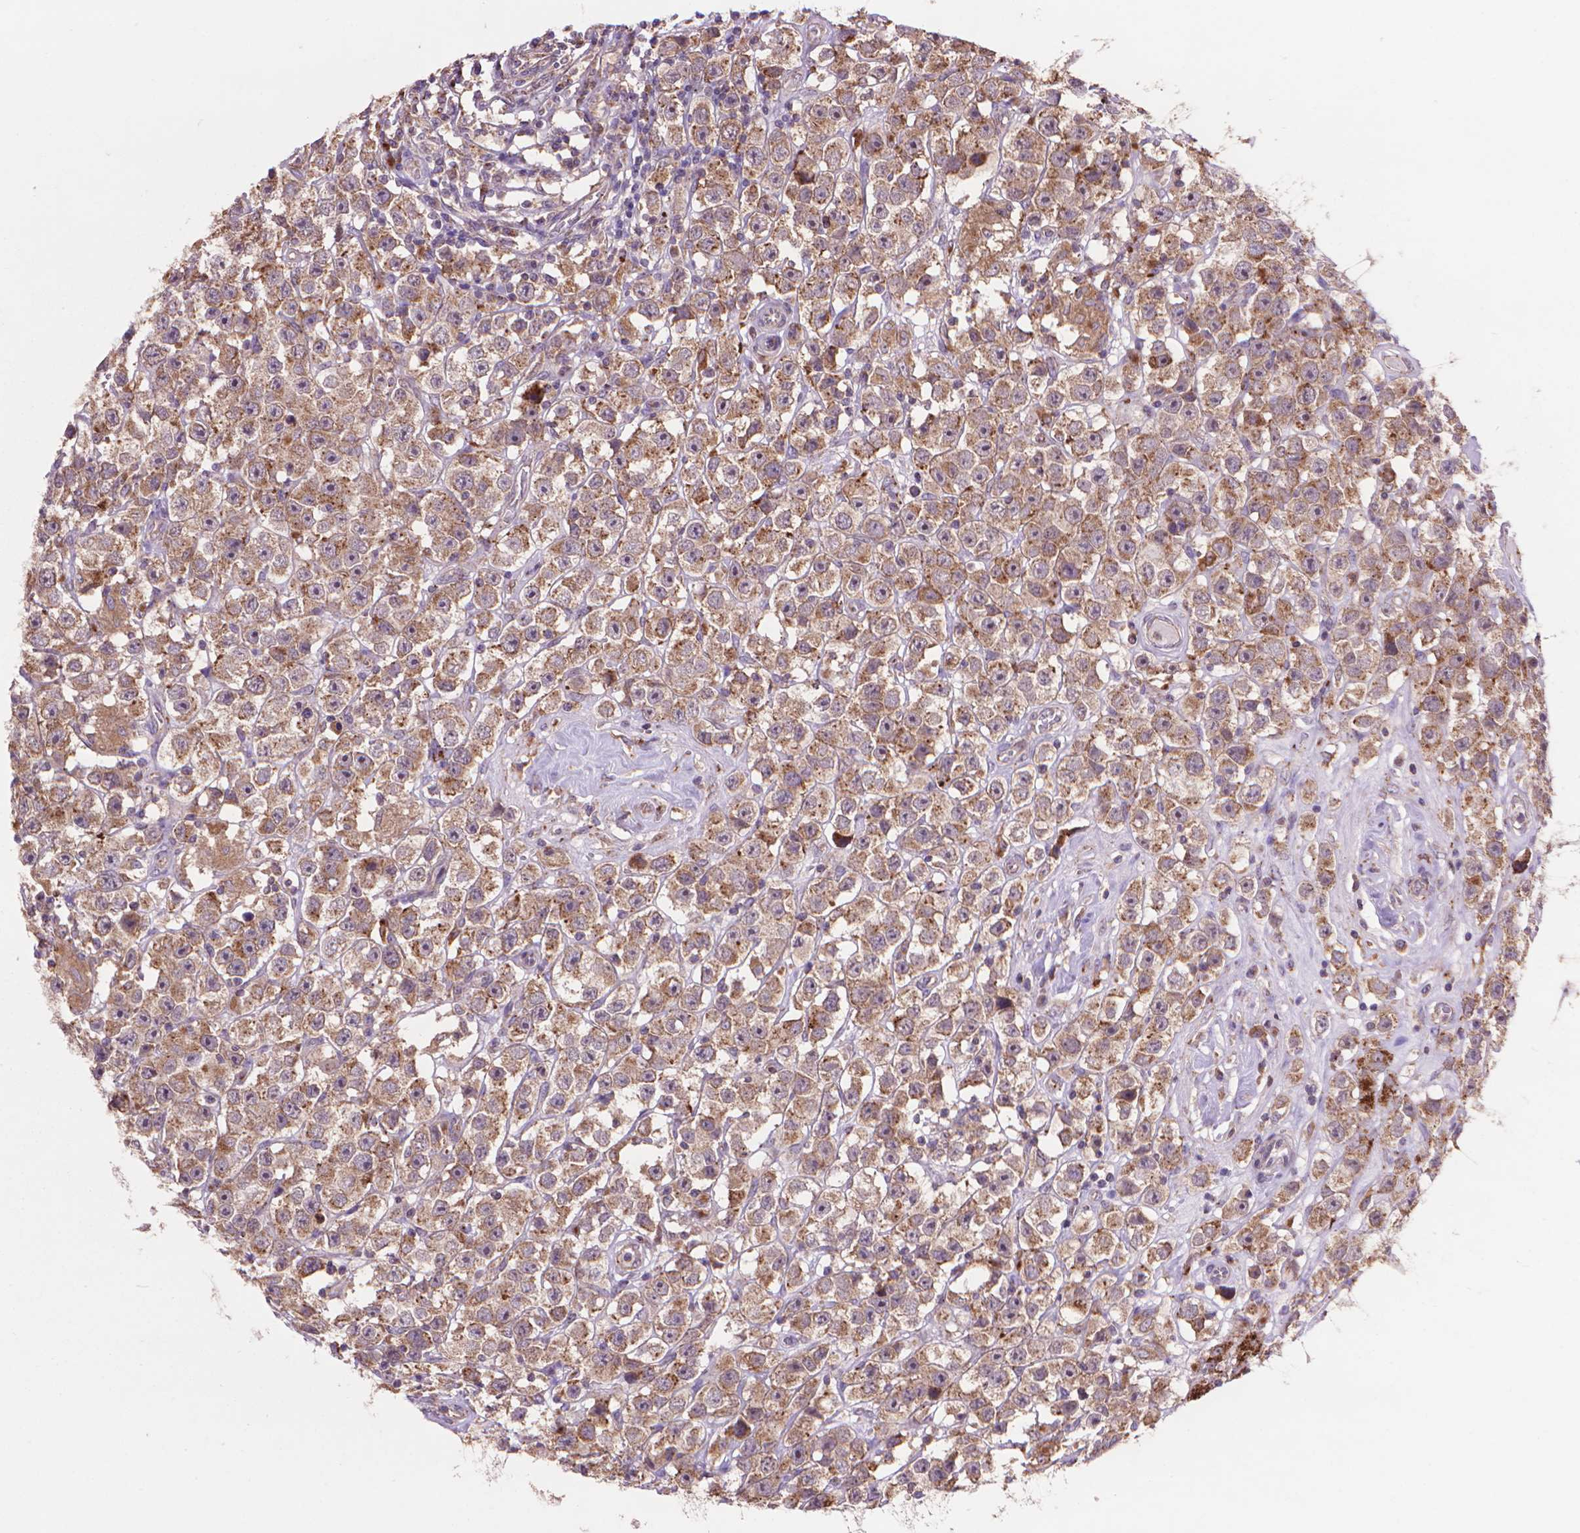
{"staining": {"intensity": "moderate", "quantity": ">75%", "location": "cytoplasmic/membranous"}, "tissue": "testis cancer", "cell_type": "Tumor cells", "image_type": "cancer", "snomed": [{"axis": "morphology", "description": "Seminoma, NOS"}, {"axis": "topography", "description": "Testis"}], "caption": "High-magnification brightfield microscopy of testis seminoma stained with DAB (3,3'-diaminobenzidine) (brown) and counterstained with hematoxylin (blue). tumor cells exhibit moderate cytoplasmic/membranous expression is present in approximately>75% of cells.", "gene": "GLB1", "patient": {"sex": "male", "age": 45}}